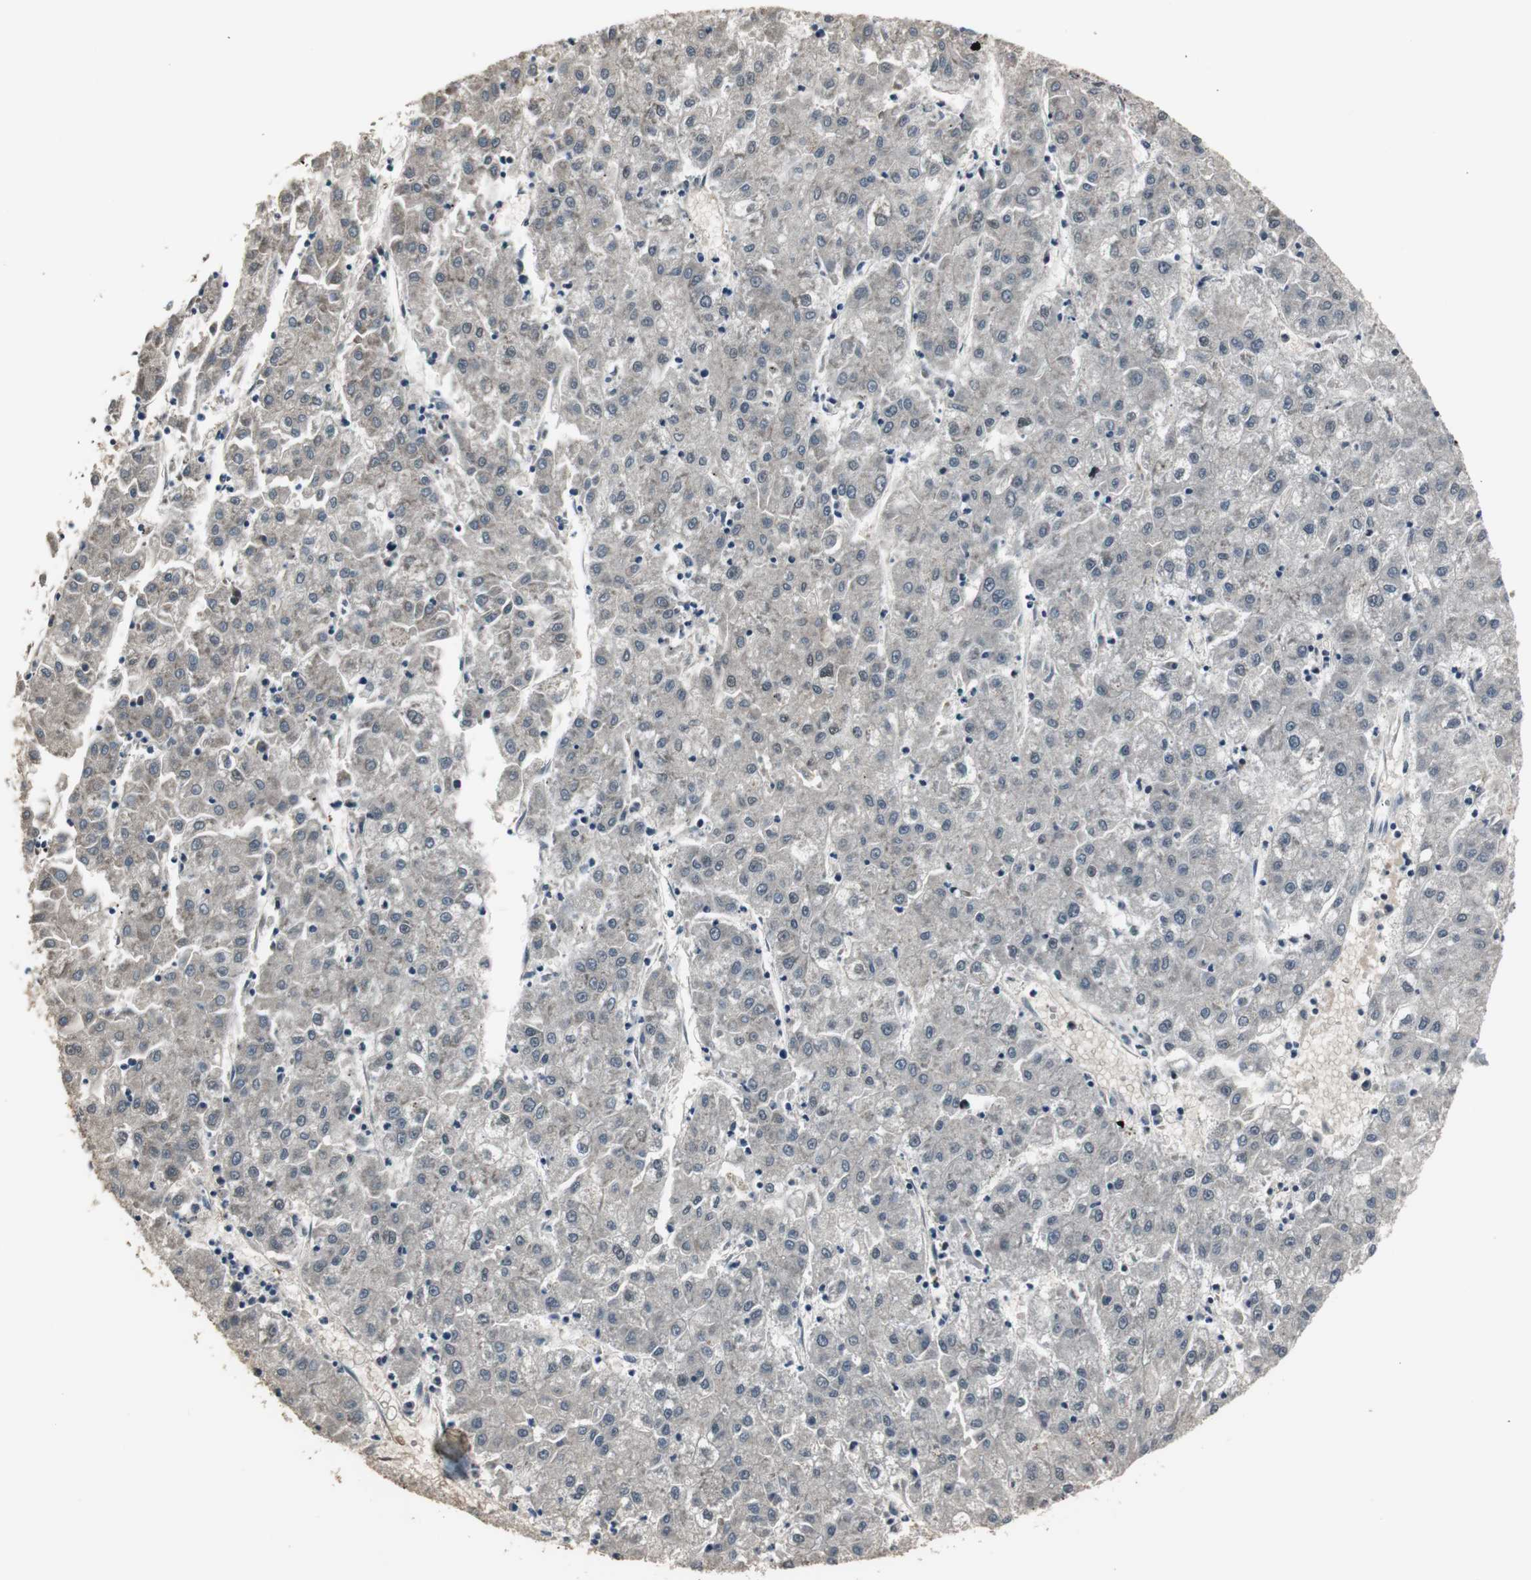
{"staining": {"intensity": "negative", "quantity": "none", "location": "none"}, "tissue": "liver cancer", "cell_type": "Tumor cells", "image_type": "cancer", "snomed": [{"axis": "morphology", "description": "Carcinoma, Hepatocellular, NOS"}, {"axis": "topography", "description": "Liver"}], "caption": "Tumor cells show no significant expression in hepatocellular carcinoma (liver). The staining was performed using DAB (3,3'-diaminobenzidine) to visualize the protein expression in brown, while the nuclei were stained in blue with hematoxylin (Magnification: 20x).", "gene": "TAF5", "patient": {"sex": "male", "age": 72}}